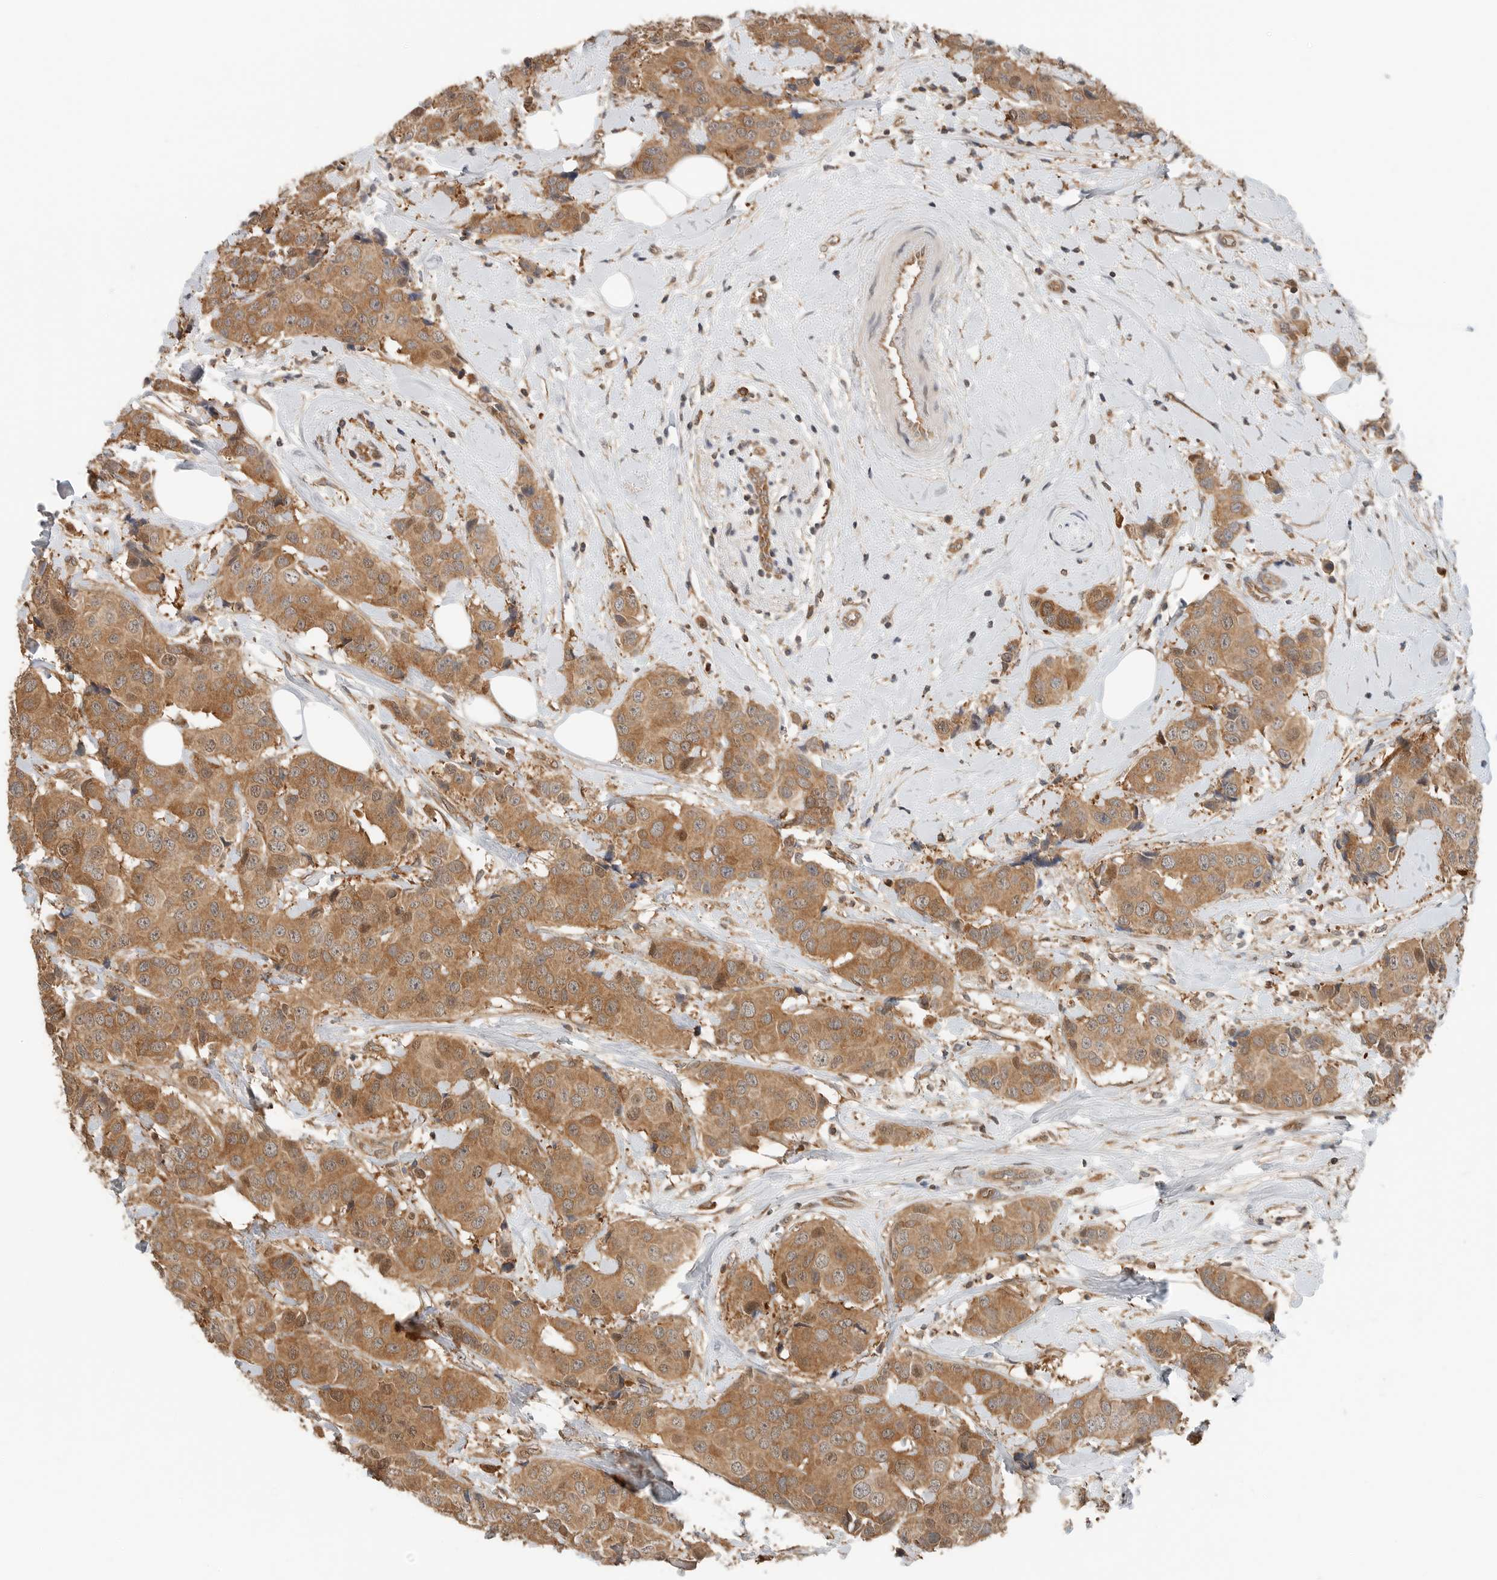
{"staining": {"intensity": "moderate", "quantity": ">75%", "location": "cytoplasmic/membranous"}, "tissue": "breast cancer", "cell_type": "Tumor cells", "image_type": "cancer", "snomed": [{"axis": "morphology", "description": "Normal tissue, NOS"}, {"axis": "morphology", "description": "Duct carcinoma"}, {"axis": "topography", "description": "Breast"}], "caption": "The micrograph shows staining of breast cancer, revealing moderate cytoplasmic/membranous protein staining (brown color) within tumor cells.", "gene": "XPNPEP1", "patient": {"sex": "female", "age": 39}}